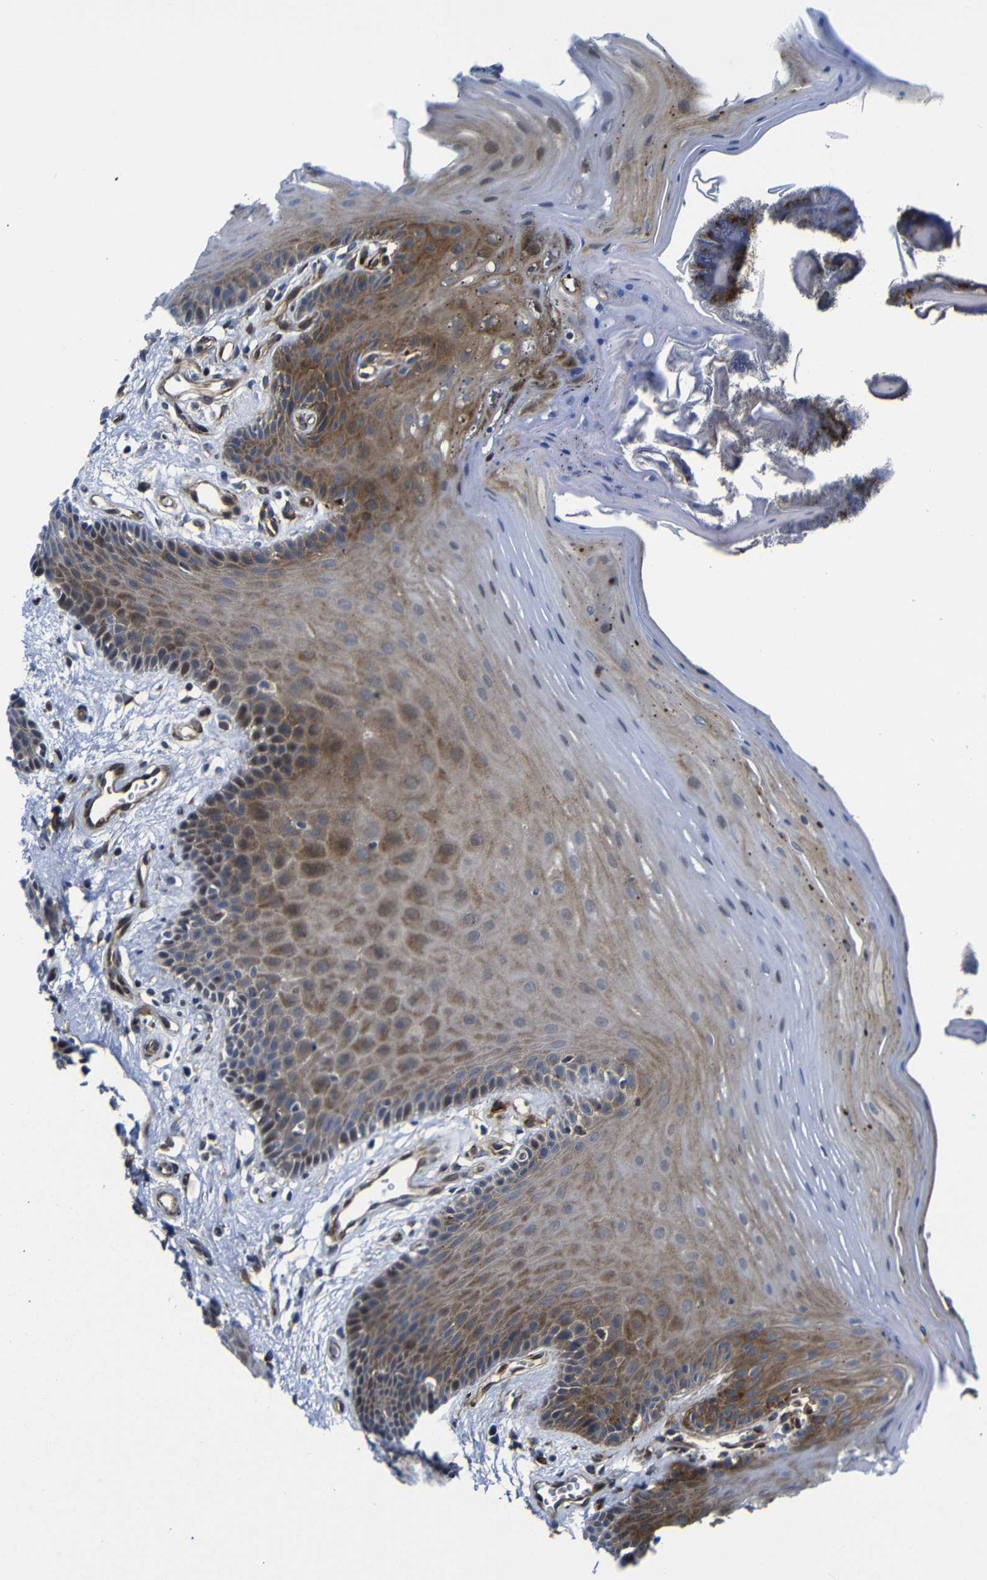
{"staining": {"intensity": "strong", "quantity": ">75%", "location": "cytoplasmic/membranous"}, "tissue": "oral mucosa", "cell_type": "Squamous epithelial cells", "image_type": "normal", "snomed": [{"axis": "morphology", "description": "Normal tissue, NOS"}, {"axis": "topography", "description": "Skeletal muscle"}, {"axis": "topography", "description": "Oral tissue"}], "caption": "High-power microscopy captured an immunohistochemistry (IHC) photomicrograph of normal oral mucosa, revealing strong cytoplasmic/membranous positivity in approximately >75% of squamous epithelial cells.", "gene": "PARP14", "patient": {"sex": "male", "age": 58}}